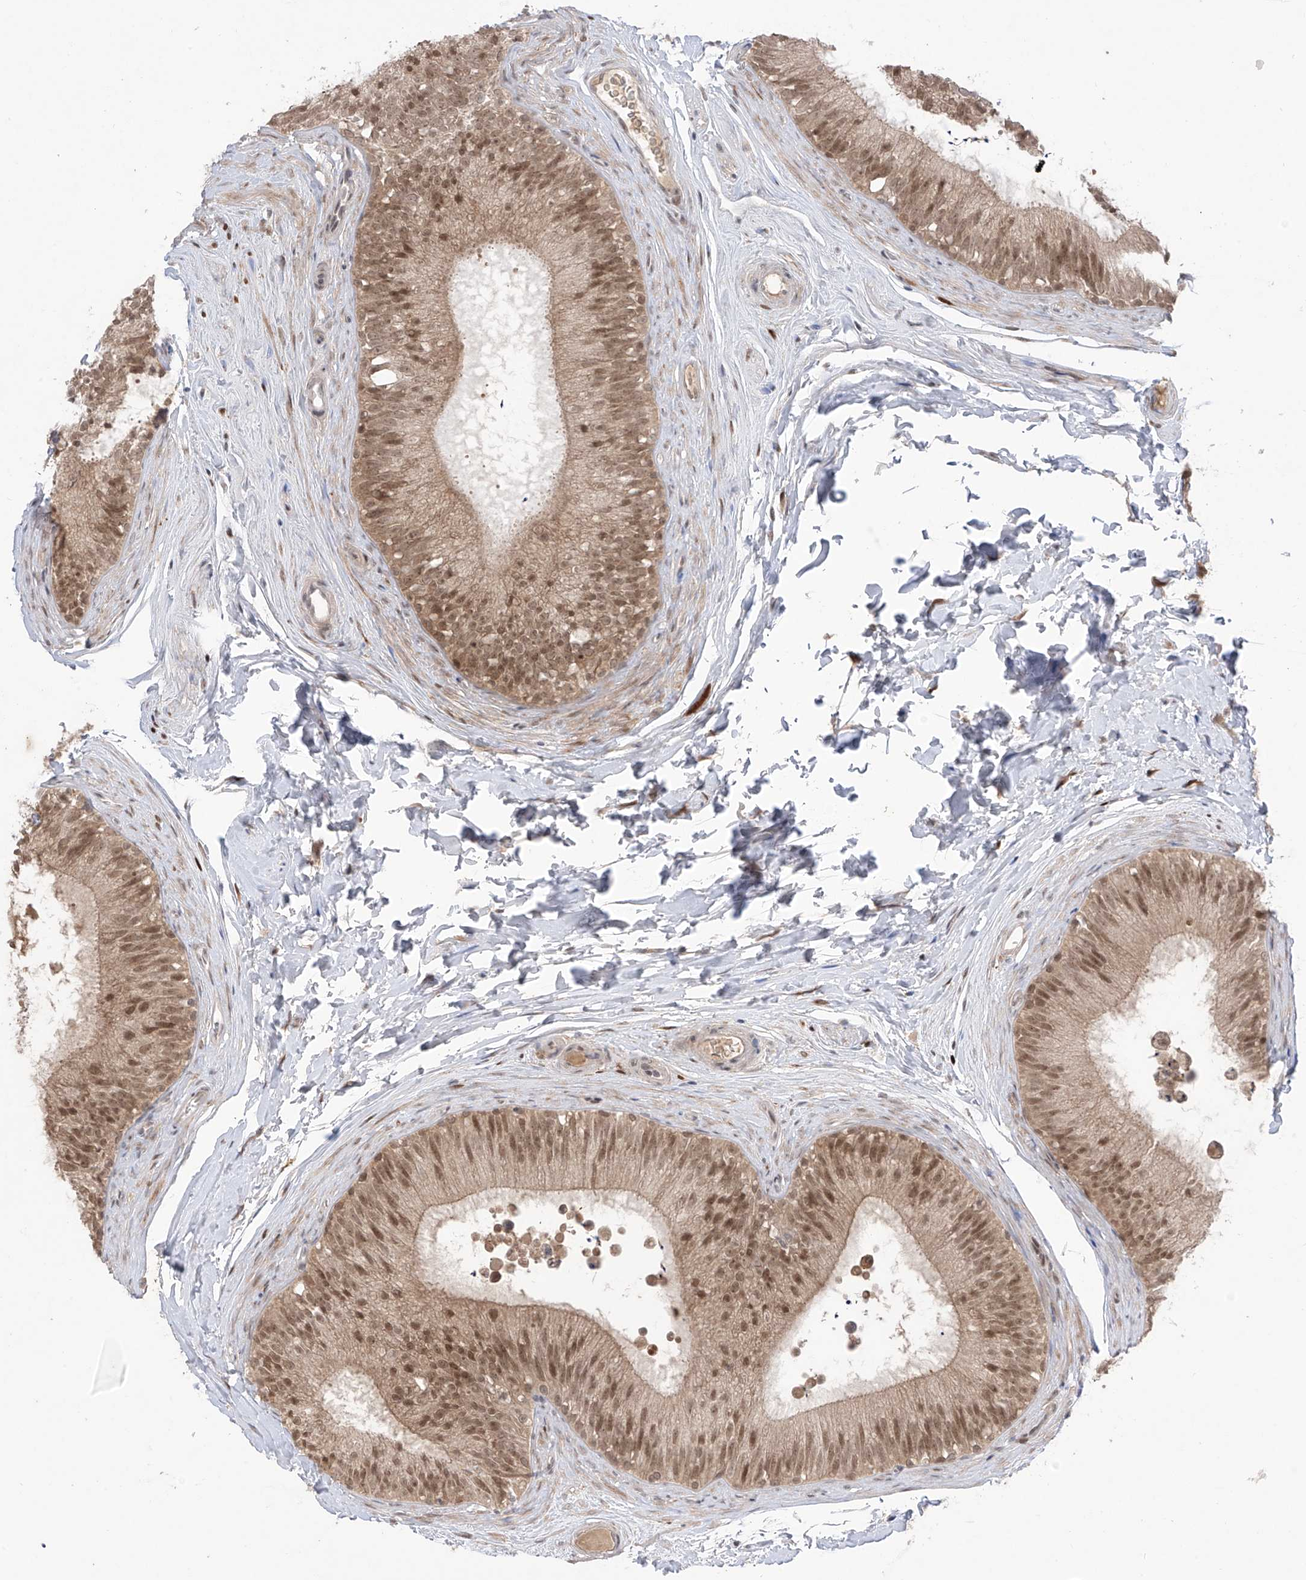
{"staining": {"intensity": "moderate", "quantity": ">75%", "location": "nuclear"}, "tissue": "epididymis", "cell_type": "Glandular cells", "image_type": "normal", "snomed": [{"axis": "morphology", "description": "Normal tissue, NOS"}, {"axis": "topography", "description": "Epididymis"}], "caption": "A histopathology image of human epididymis stained for a protein reveals moderate nuclear brown staining in glandular cells.", "gene": "OGT", "patient": {"sex": "male", "age": 29}}